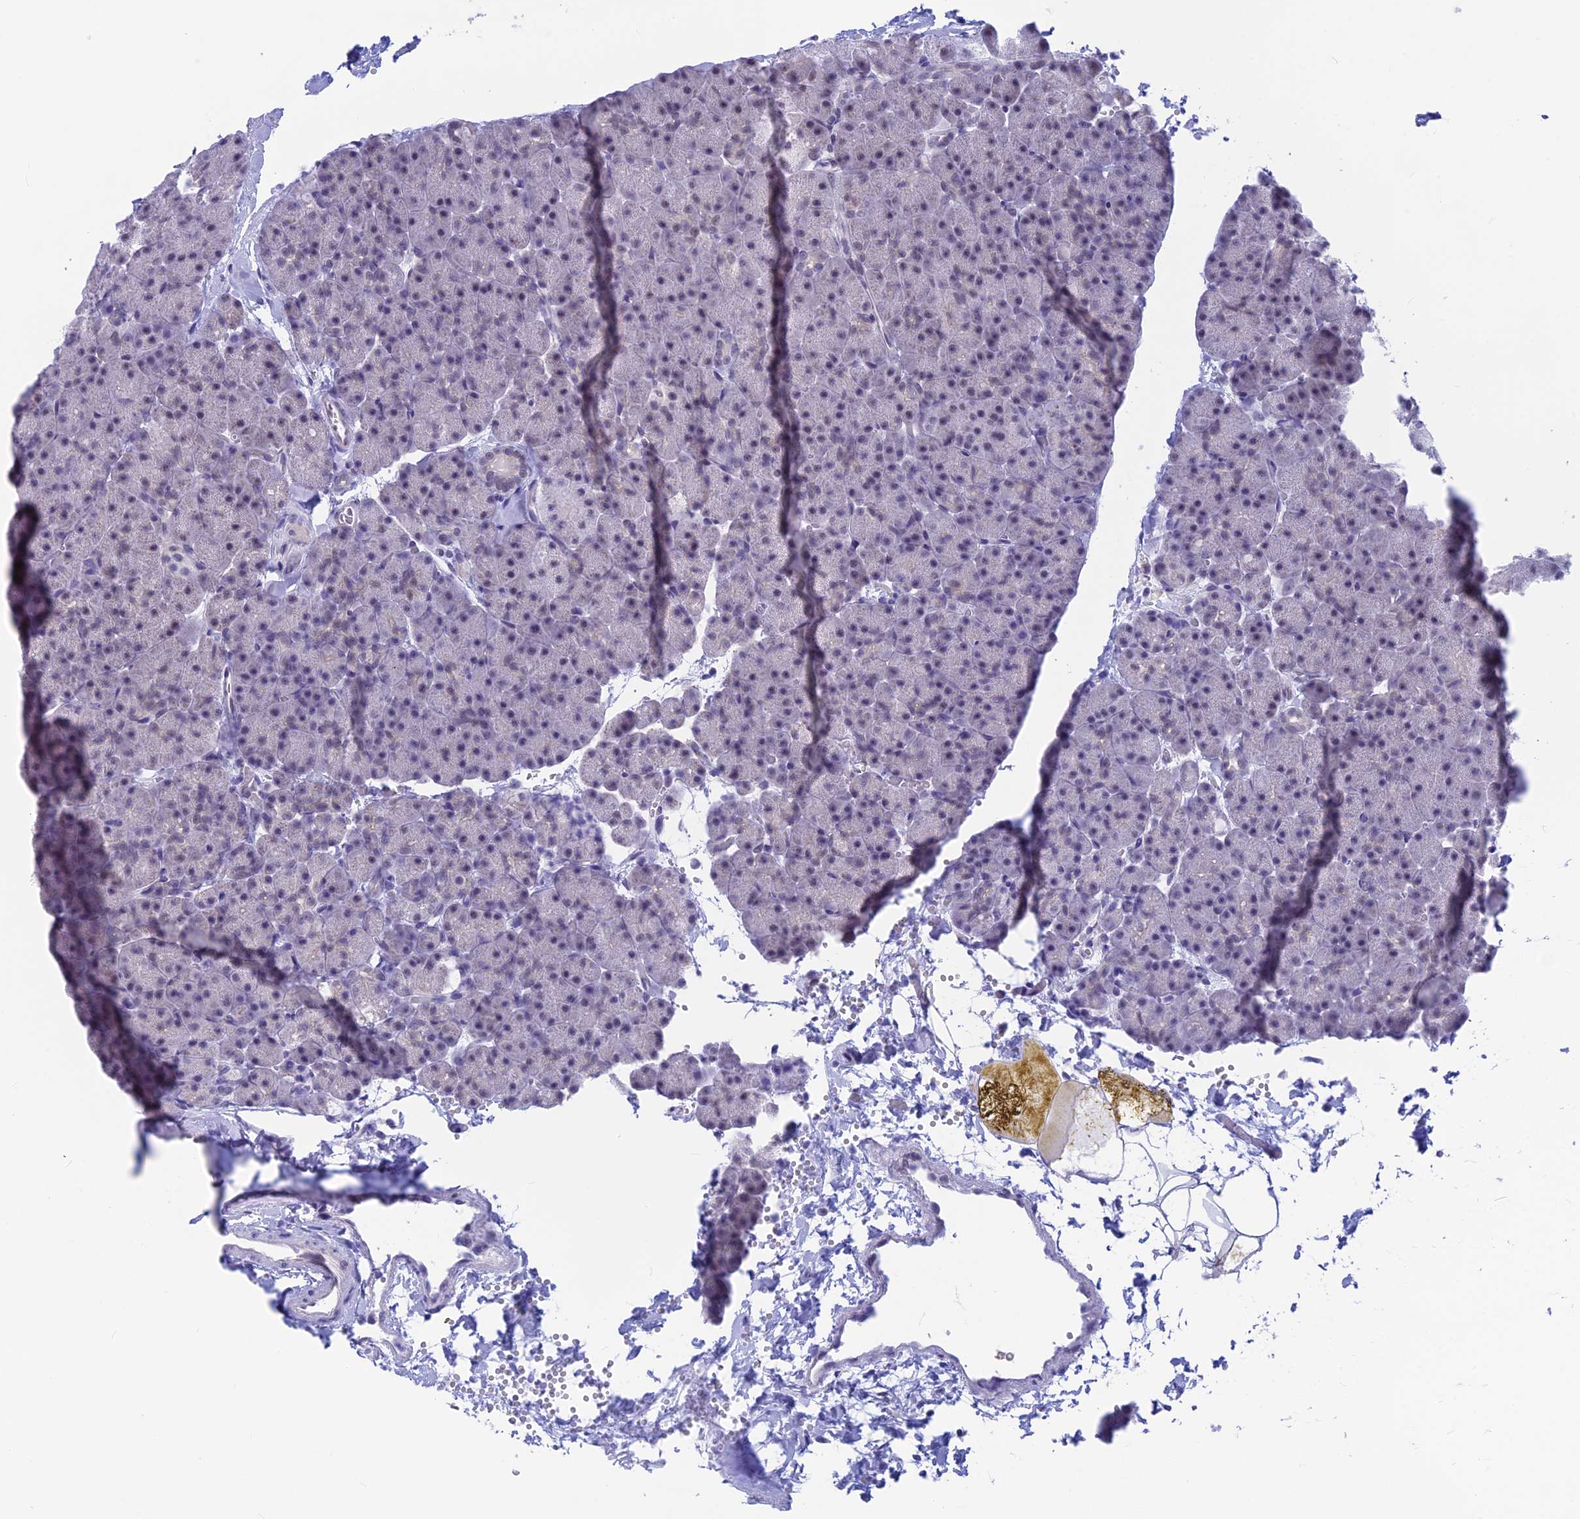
{"staining": {"intensity": "moderate", "quantity": "25%-75%", "location": "nuclear"}, "tissue": "pancreas", "cell_type": "Exocrine glandular cells", "image_type": "normal", "snomed": [{"axis": "morphology", "description": "Normal tissue, NOS"}, {"axis": "topography", "description": "Pancreas"}], "caption": "About 25%-75% of exocrine glandular cells in benign pancreas demonstrate moderate nuclear protein staining as visualized by brown immunohistochemical staining.", "gene": "SRSF5", "patient": {"sex": "male", "age": 36}}